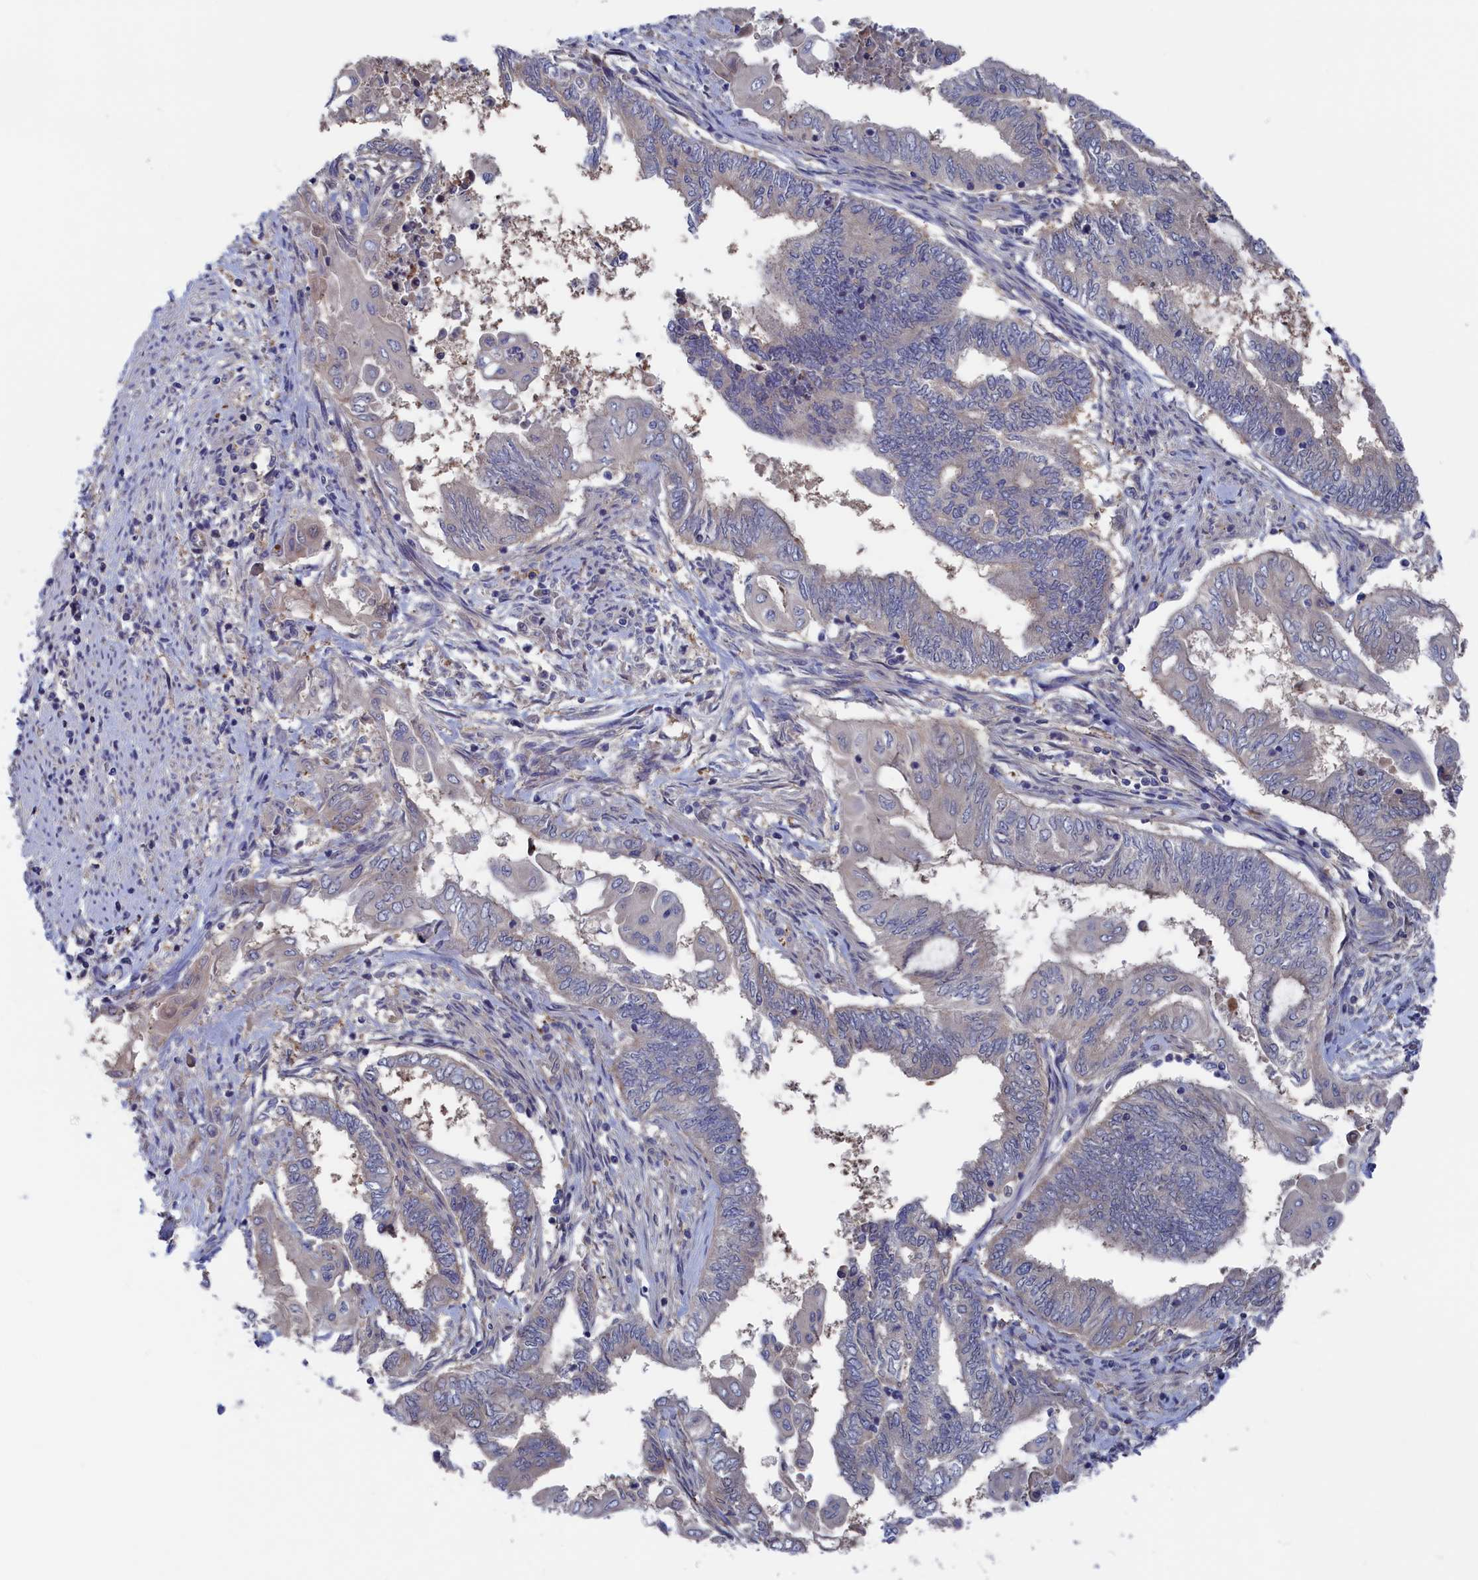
{"staining": {"intensity": "negative", "quantity": "none", "location": "none"}, "tissue": "endometrial cancer", "cell_type": "Tumor cells", "image_type": "cancer", "snomed": [{"axis": "morphology", "description": "Adenocarcinoma, NOS"}, {"axis": "topography", "description": "Uterus"}, {"axis": "topography", "description": "Endometrium"}], "caption": "A high-resolution histopathology image shows IHC staining of endometrial cancer (adenocarcinoma), which exhibits no significant expression in tumor cells.", "gene": "NUTF2", "patient": {"sex": "female", "age": 70}}